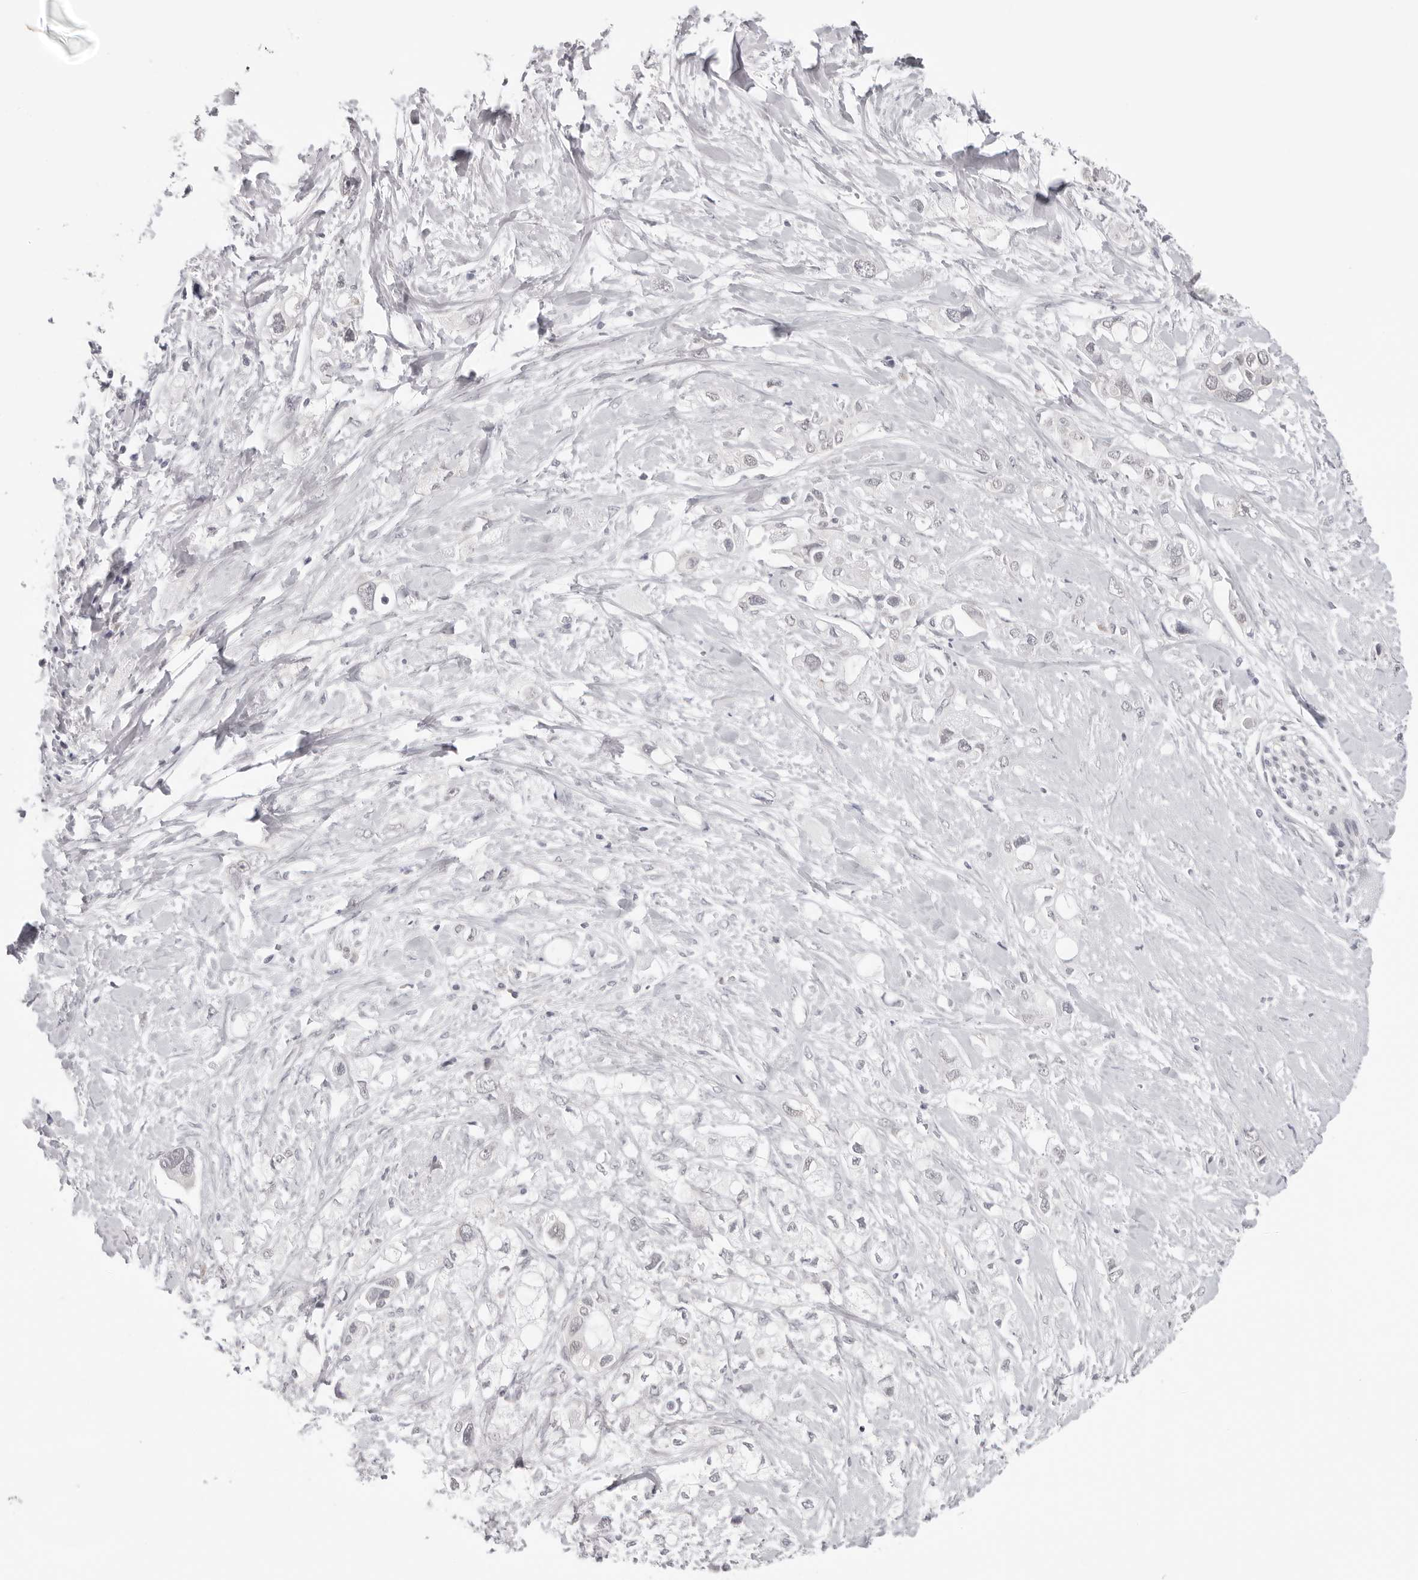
{"staining": {"intensity": "negative", "quantity": "none", "location": "none"}, "tissue": "pancreatic cancer", "cell_type": "Tumor cells", "image_type": "cancer", "snomed": [{"axis": "morphology", "description": "Adenocarcinoma, NOS"}, {"axis": "topography", "description": "Pancreas"}], "caption": "The image demonstrates no staining of tumor cells in pancreatic cancer.", "gene": "PRUNE1", "patient": {"sex": "female", "age": 56}}